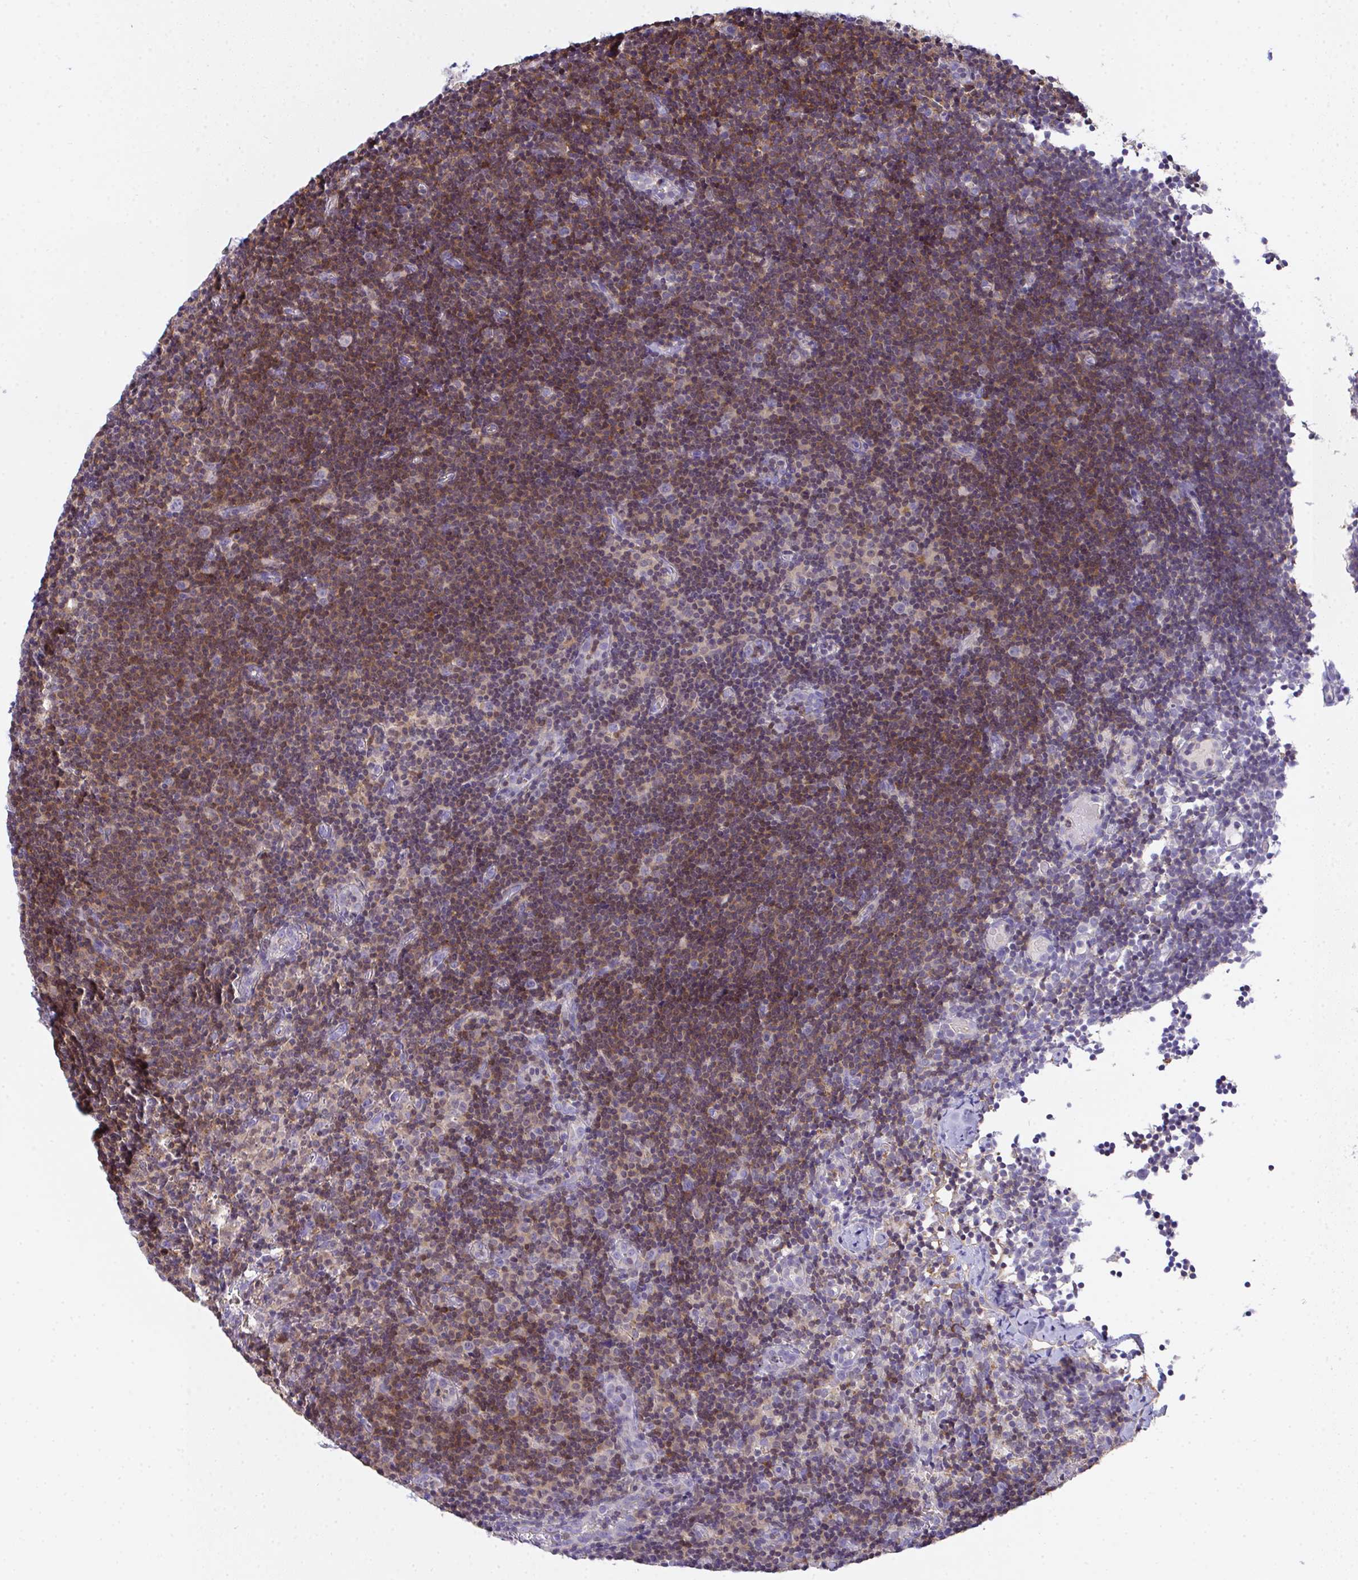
{"staining": {"intensity": "moderate", "quantity": "<25%", "location": "cytoplasmic/membranous"}, "tissue": "lymph node", "cell_type": "Germinal center cells", "image_type": "normal", "snomed": [{"axis": "morphology", "description": "Normal tissue, NOS"}, {"axis": "topography", "description": "Lymph node"}], "caption": "A photomicrograph of lymph node stained for a protein displays moderate cytoplasmic/membranous brown staining in germinal center cells. (Stains: DAB in brown, nuclei in blue, Microscopy: brightfield microscopy at high magnification).", "gene": "TNFAIP8", "patient": {"sex": "female", "age": 45}}